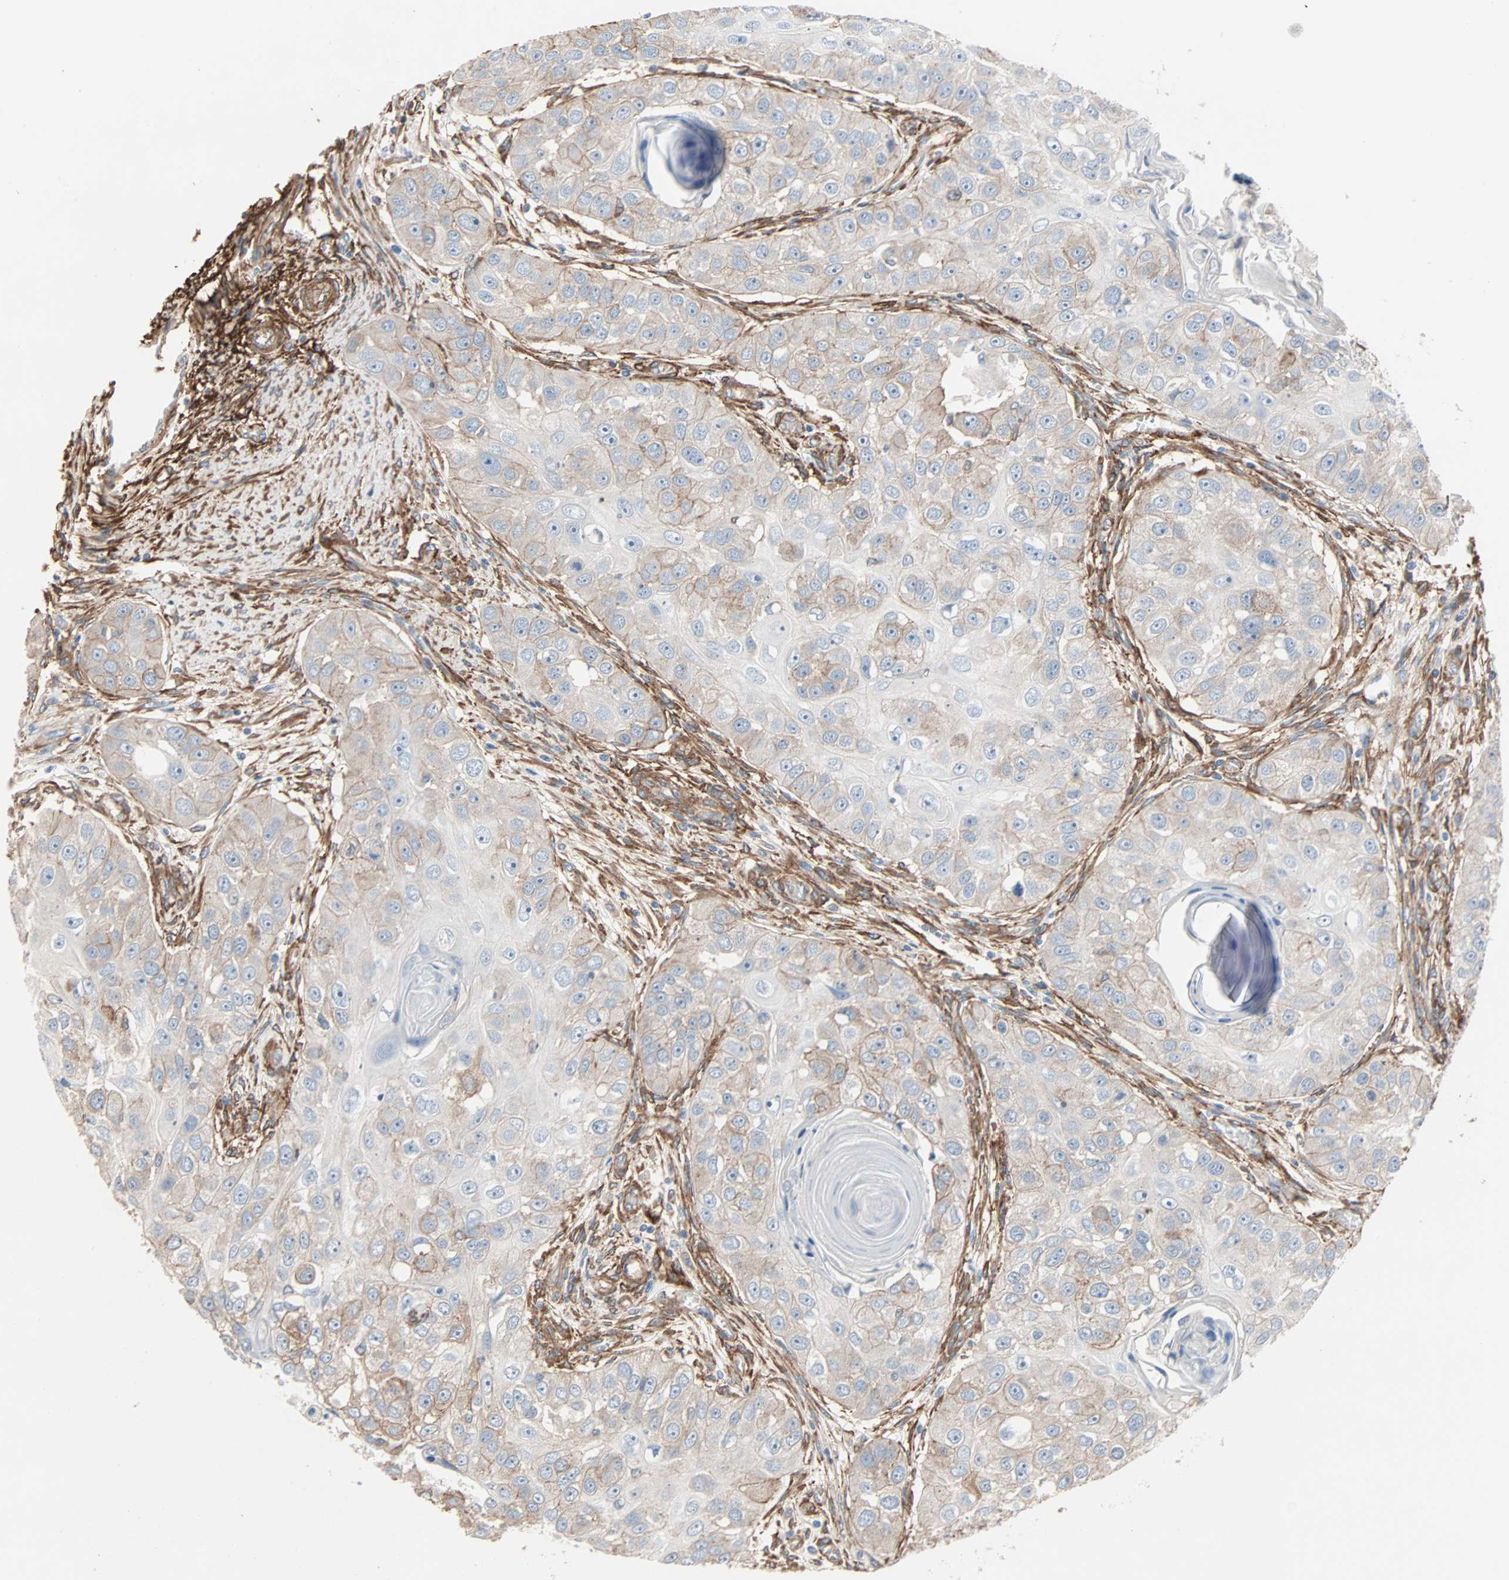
{"staining": {"intensity": "weak", "quantity": ">75%", "location": "cytoplasmic/membranous"}, "tissue": "head and neck cancer", "cell_type": "Tumor cells", "image_type": "cancer", "snomed": [{"axis": "morphology", "description": "Normal tissue, NOS"}, {"axis": "morphology", "description": "Squamous cell carcinoma, NOS"}, {"axis": "topography", "description": "Skeletal muscle"}, {"axis": "topography", "description": "Head-Neck"}], "caption": "Protein positivity by IHC exhibits weak cytoplasmic/membranous expression in about >75% of tumor cells in head and neck cancer (squamous cell carcinoma).", "gene": "EPB41L2", "patient": {"sex": "male", "age": 51}}